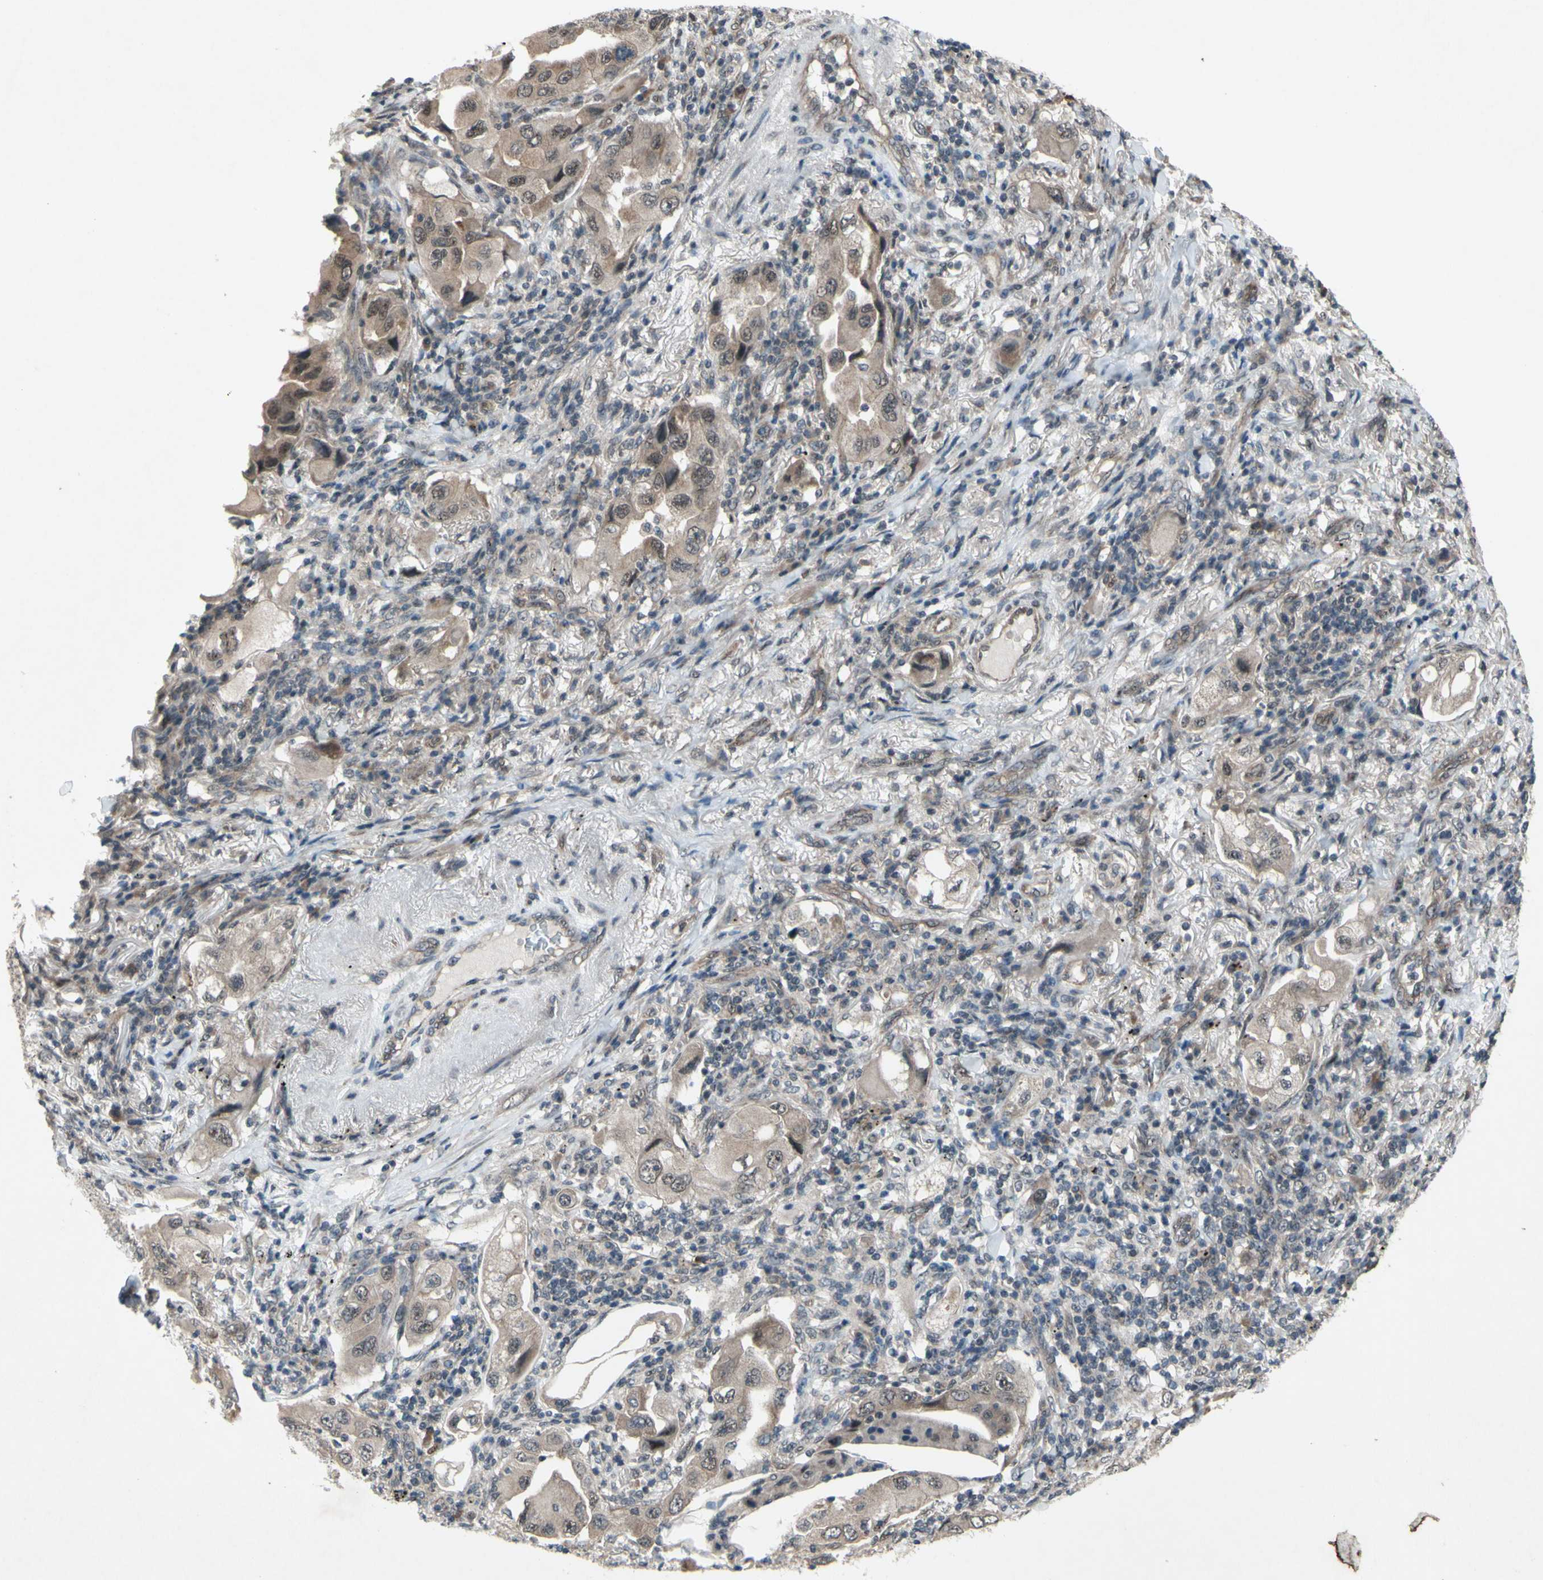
{"staining": {"intensity": "weak", "quantity": ">75%", "location": "cytoplasmic/membranous"}, "tissue": "lung cancer", "cell_type": "Tumor cells", "image_type": "cancer", "snomed": [{"axis": "morphology", "description": "Adenocarcinoma, NOS"}, {"axis": "topography", "description": "Lung"}], "caption": "Tumor cells reveal weak cytoplasmic/membranous staining in about >75% of cells in lung adenocarcinoma.", "gene": "TRDMT1", "patient": {"sex": "female", "age": 65}}